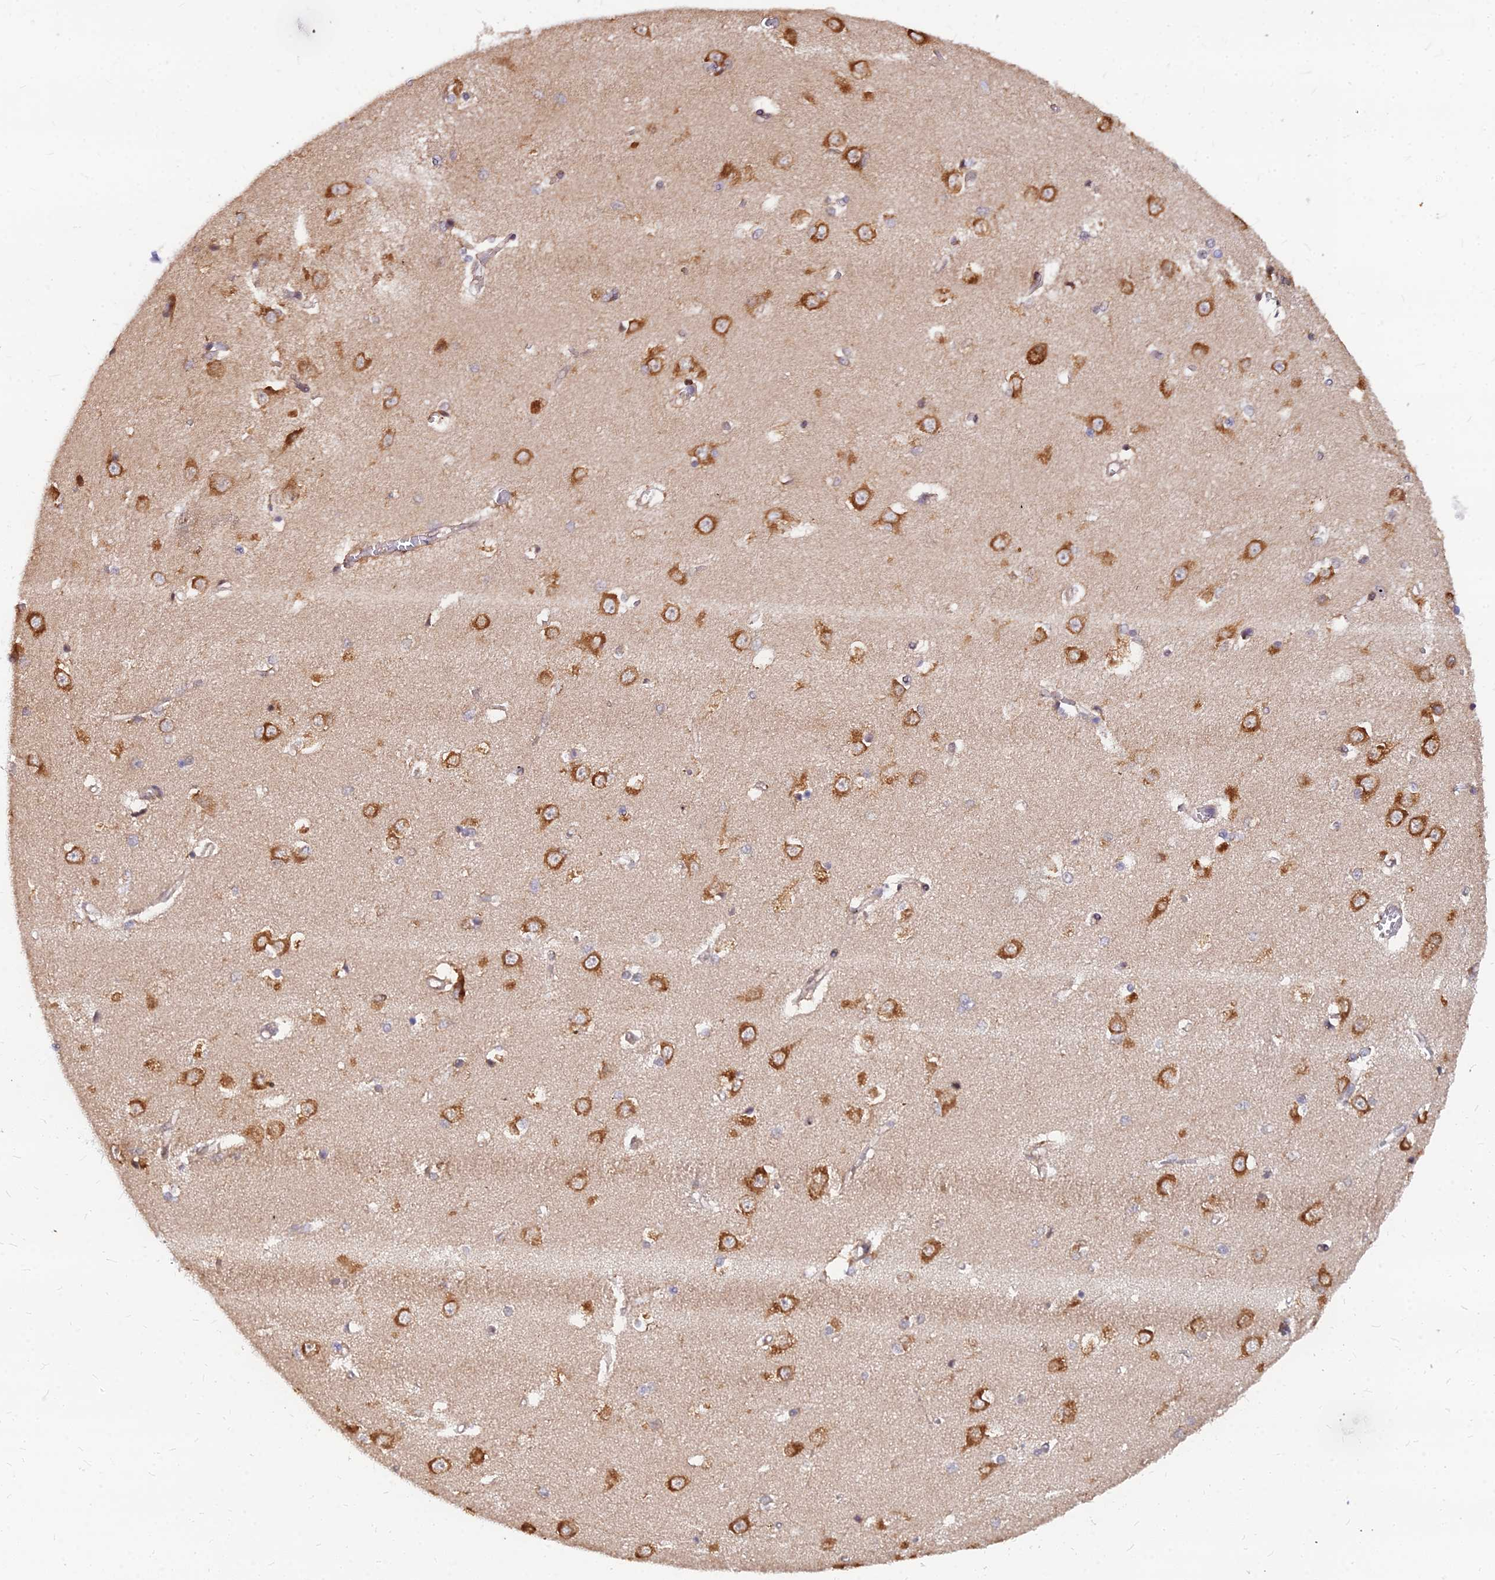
{"staining": {"intensity": "negative", "quantity": "none", "location": "none"}, "tissue": "caudate", "cell_type": "Glial cells", "image_type": "normal", "snomed": [{"axis": "morphology", "description": "Normal tissue, NOS"}, {"axis": "topography", "description": "Lateral ventricle wall"}], "caption": "The histopathology image reveals no staining of glial cells in normal caudate.", "gene": "CCT6A", "patient": {"sex": "male", "age": 37}}